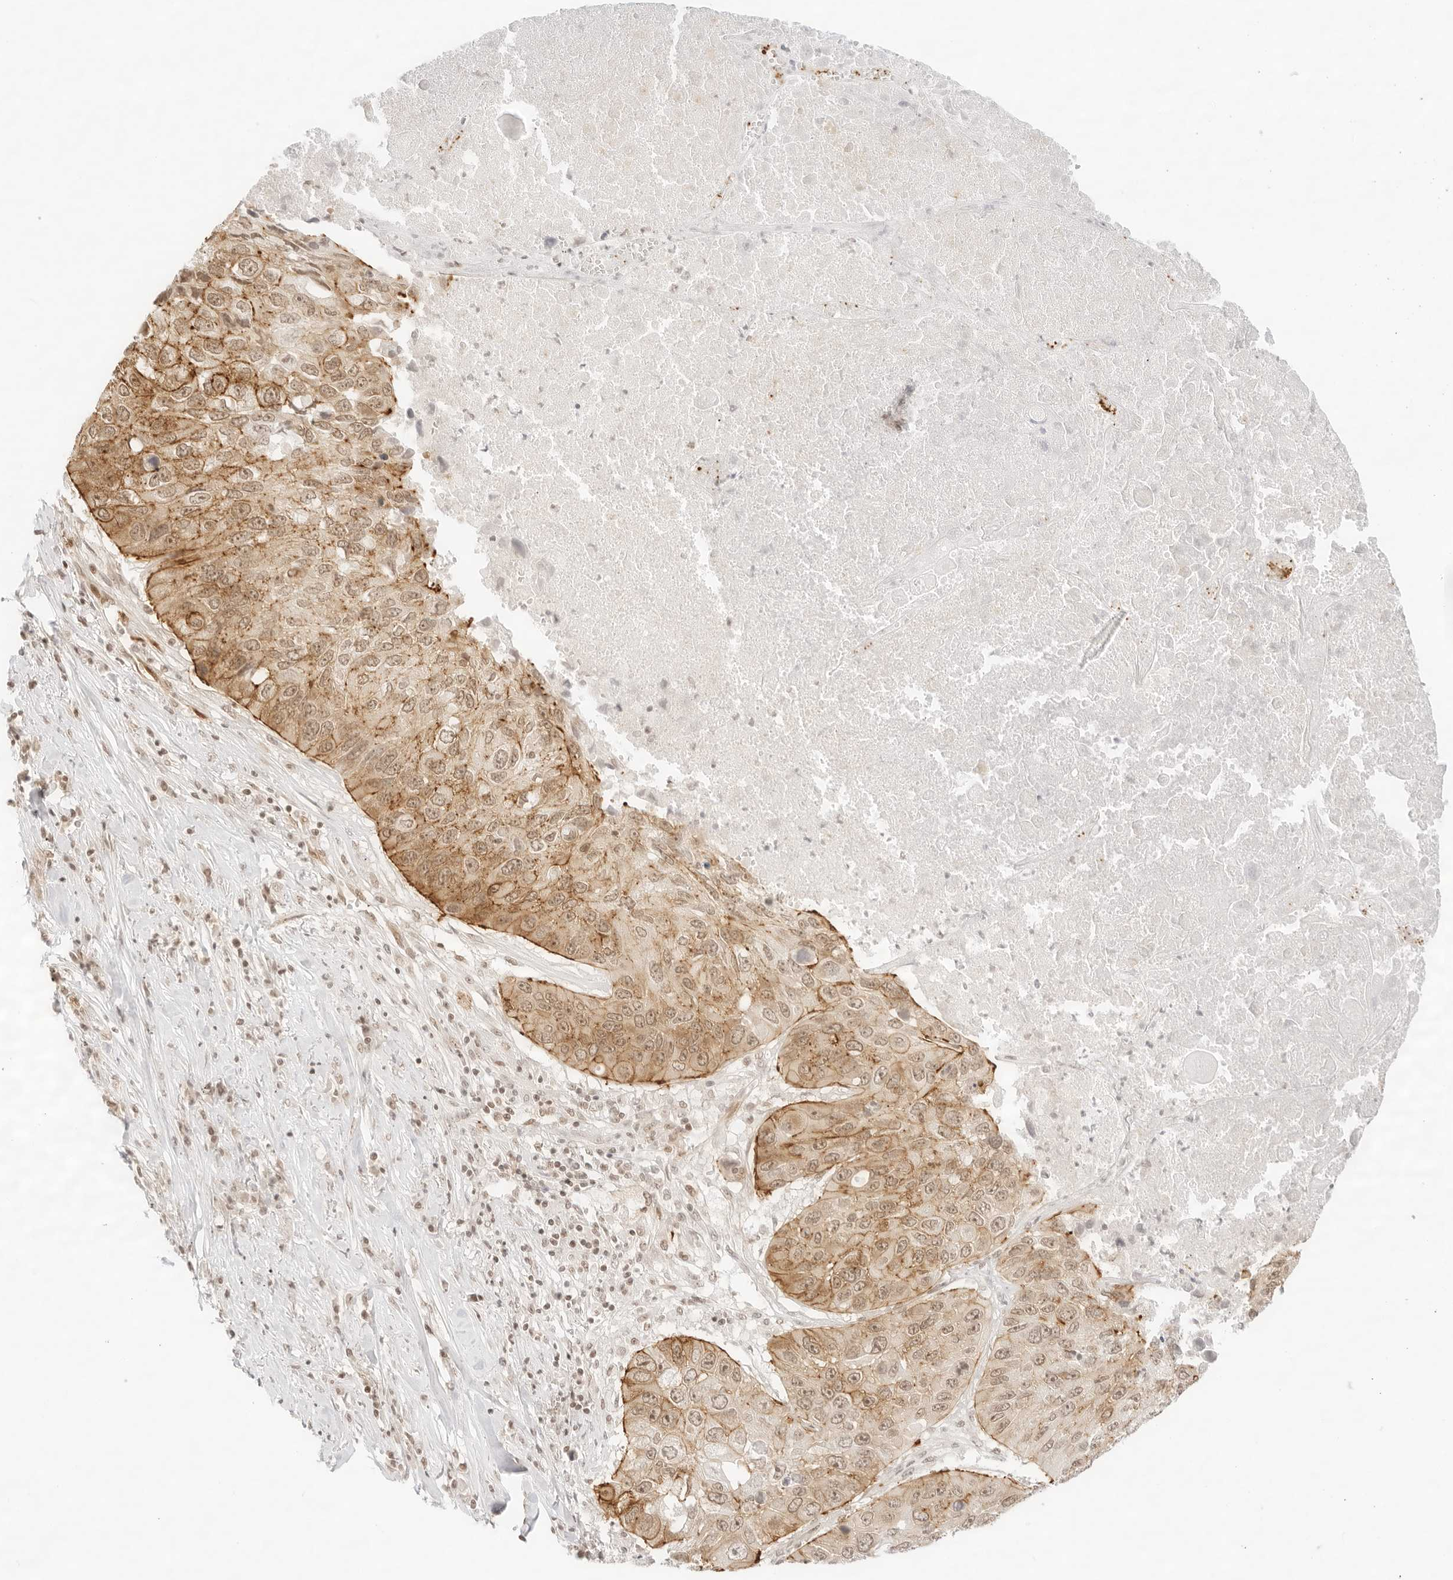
{"staining": {"intensity": "strong", "quantity": ">75%", "location": "cytoplasmic/membranous,nuclear"}, "tissue": "lung cancer", "cell_type": "Tumor cells", "image_type": "cancer", "snomed": [{"axis": "morphology", "description": "Squamous cell carcinoma, NOS"}, {"axis": "topography", "description": "Lung"}], "caption": "This histopathology image reveals immunohistochemistry staining of squamous cell carcinoma (lung), with high strong cytoplasmic/membranous and nuclear staining in approximately >75% of tumor cells.", "gene": "GNAS", "patient": {"sex": "male", "age": 61}}